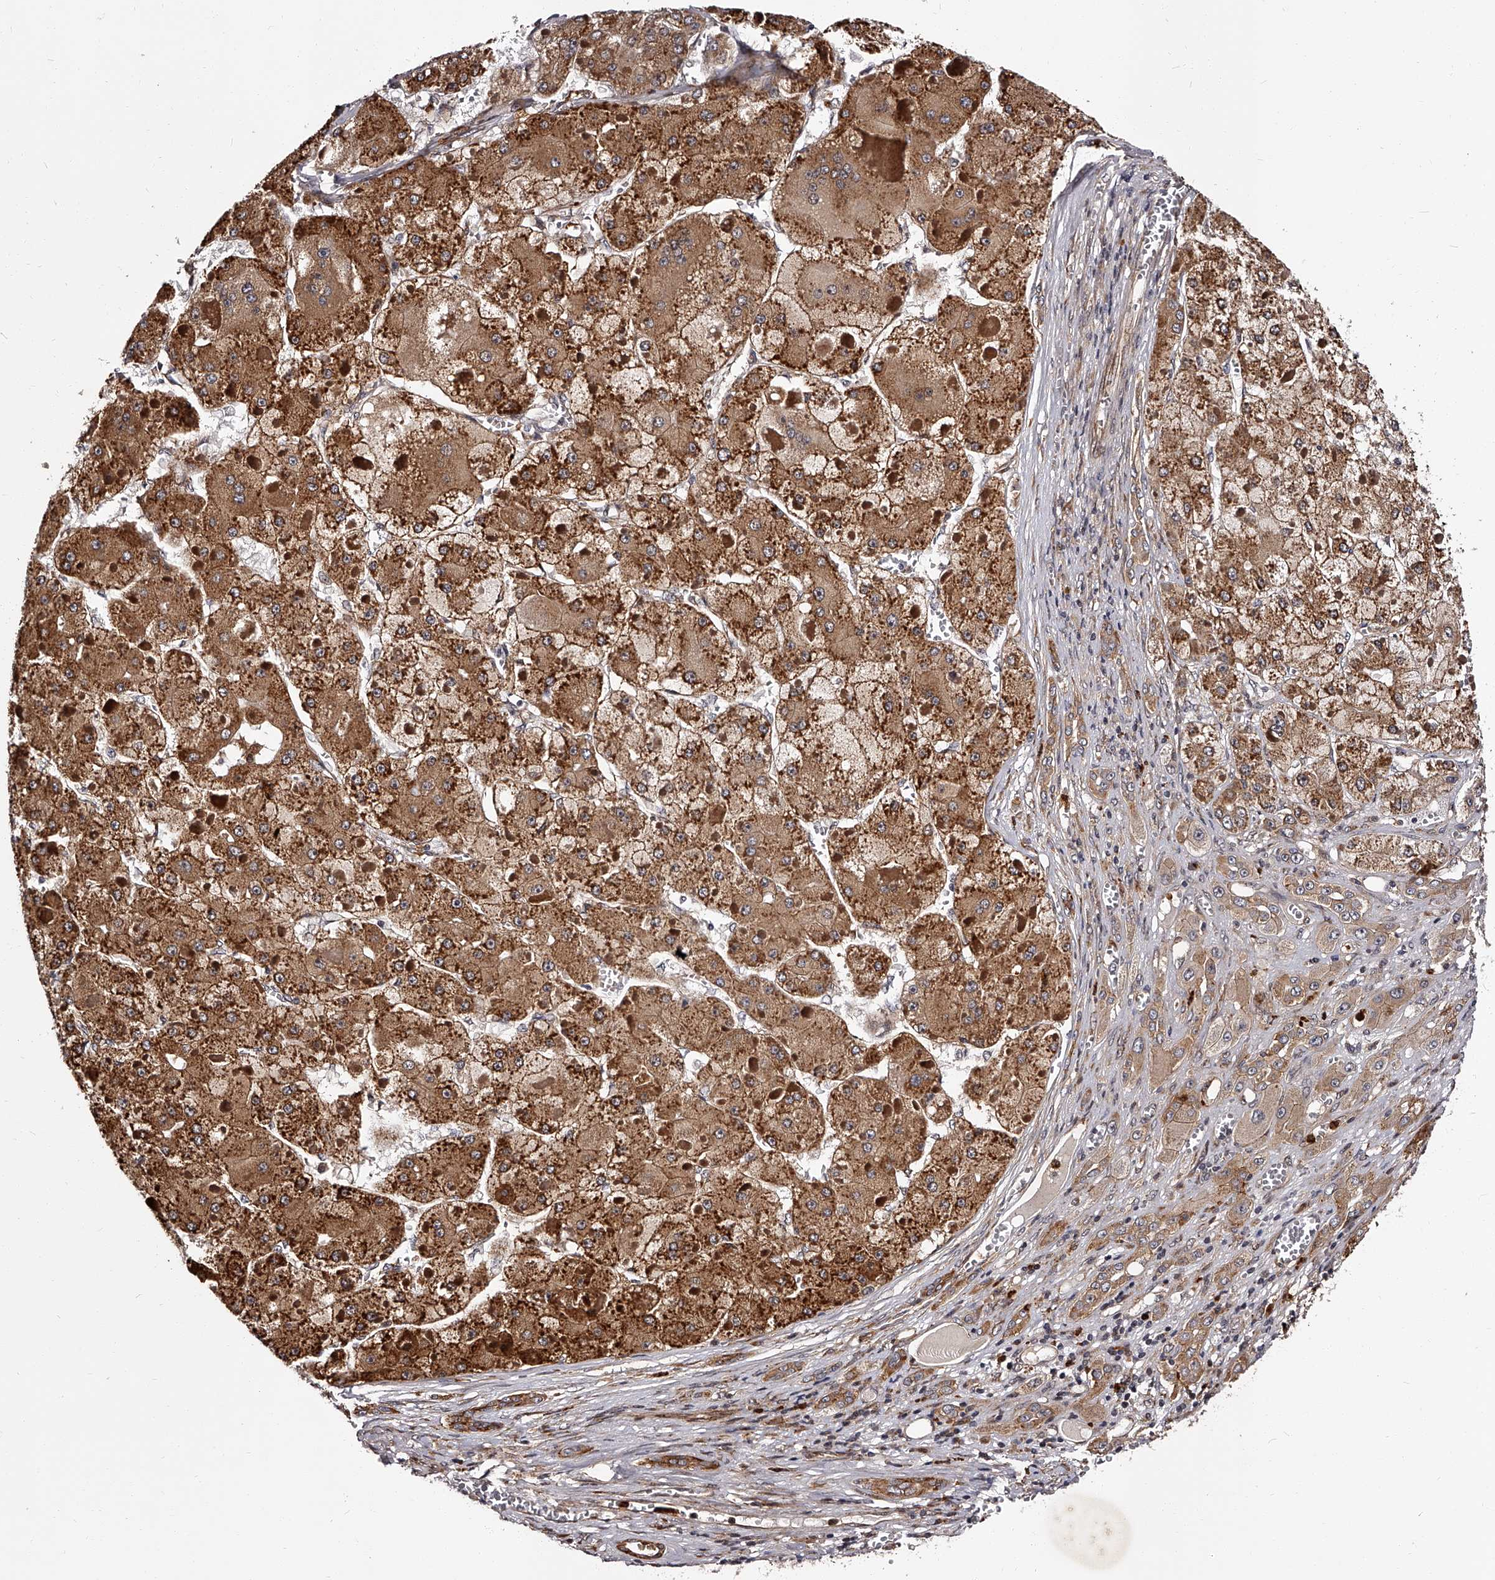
{"staining": {"intensity": "strong", "quantity": ">75%", "location": "cytoplasmic/membranous"}, "tissue": "liver cancer", "cell_type": "Tumor cells", "image_type": "cancer", "snomed": [{"axis": "morphology", "description": "Carcinoma, Hepatocellular, NOS"}, {"axis": "topography", "description": "Liver"}], "caption": "Immunohistochemistry (IHC) of human liver cancer (hepatocellular carcinoma) shows high levels of strong cytoplasmic/membranous positivity in approximately >75% of tumor cells.", "gene": "RSC1A1", "patient": {"sex": "female", "age": 73}}